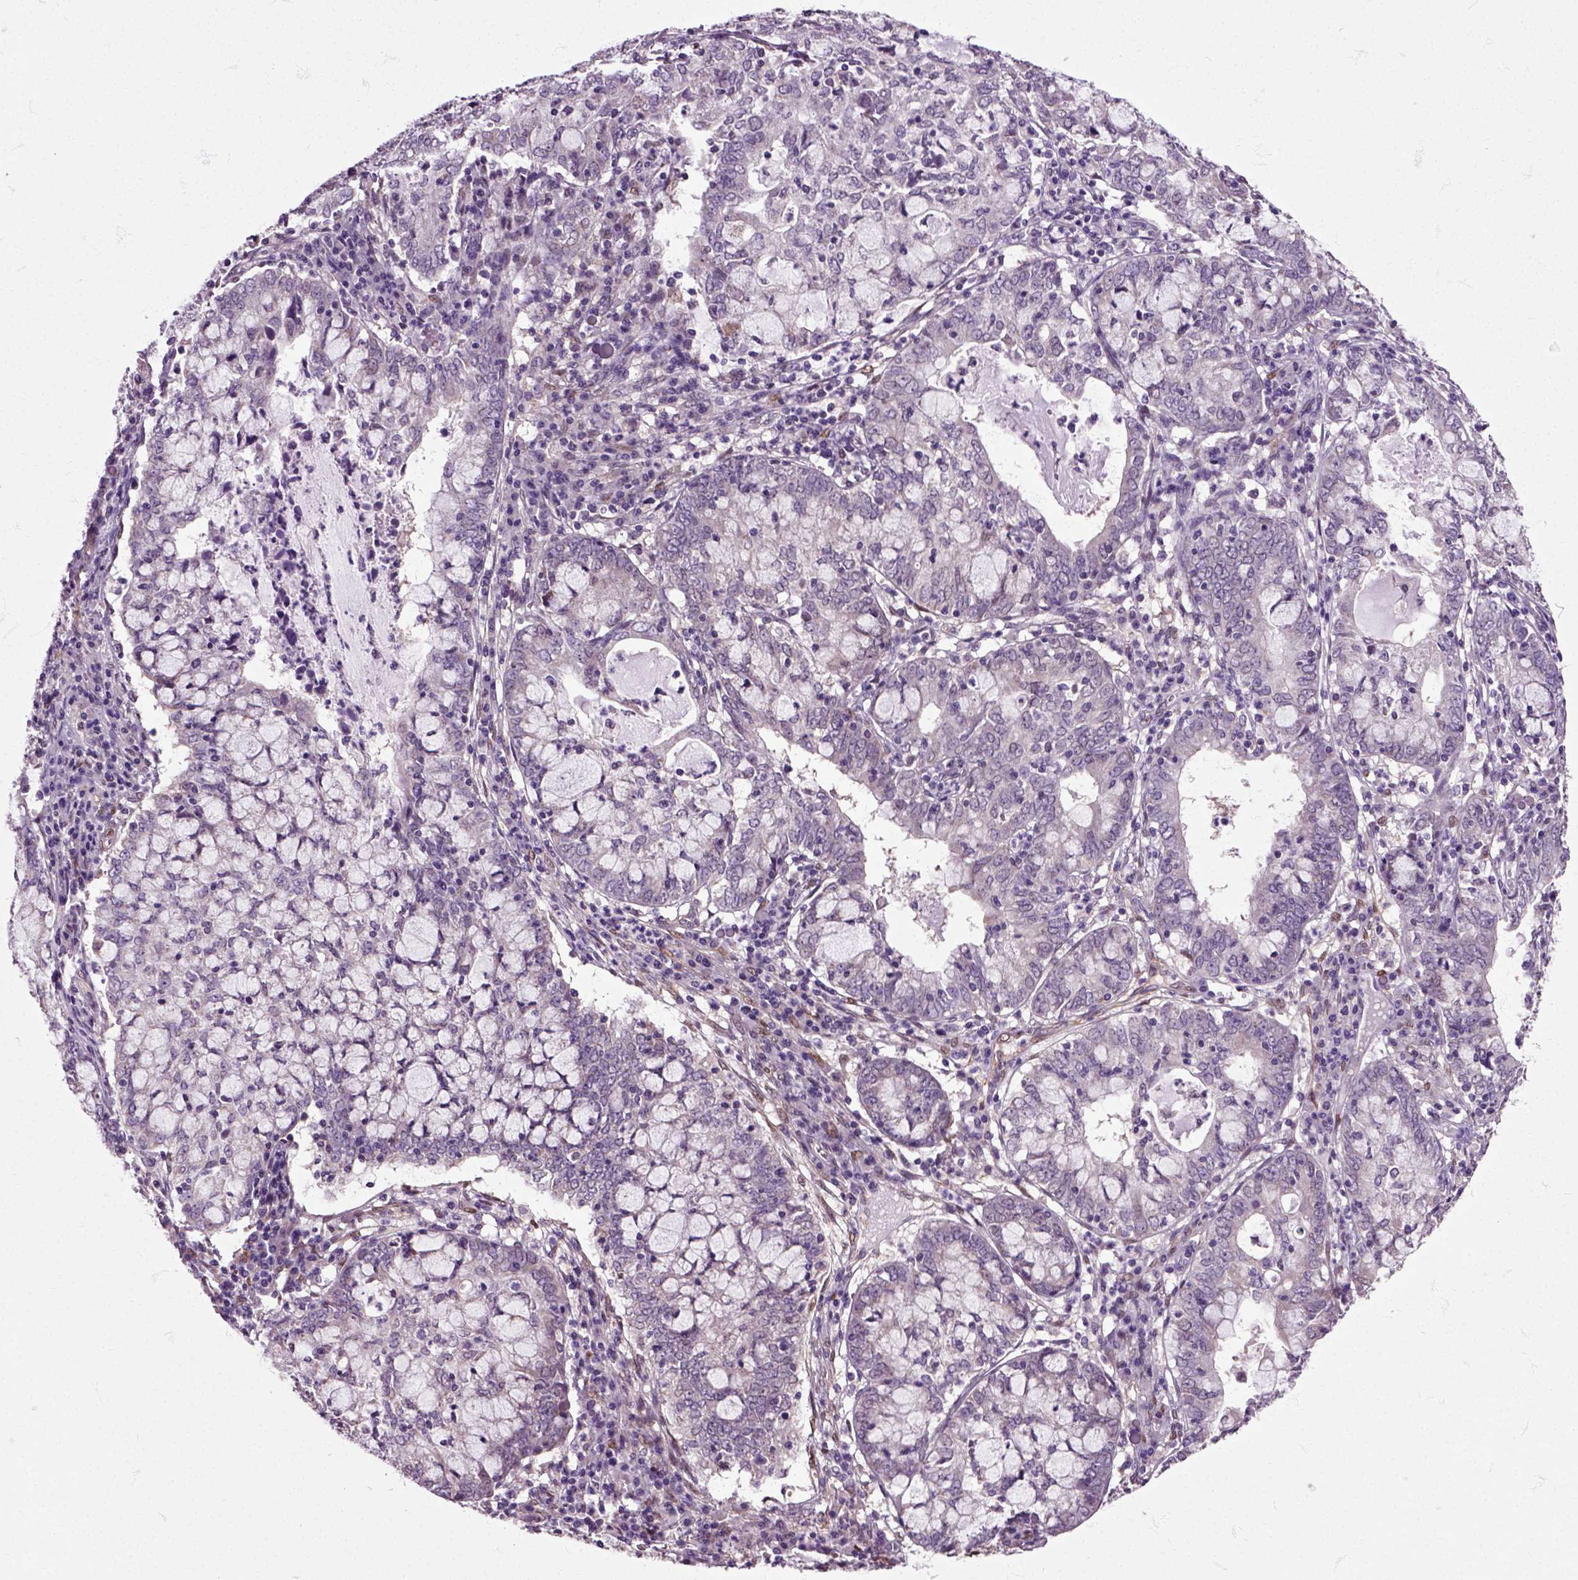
{"staining": {"intensity": "negative", "quantity": "none", "location": "none"}, "tissue": "cervical cancer", "cell_type": "Tumor cells", "image_type": "cancer", "snomed": [{"axis": "morphology", "description": "Adenocarcinoma, NOS"}, {"axis": "topography", "description": "Cervix"}], "caption": "The immunohistochemistry (IHC) image has no significant staining in tumor cells of cervical adenocarcinoma tissue.", "gene": "HSPA2", "patient": {"sex": "female", "age": 40}}